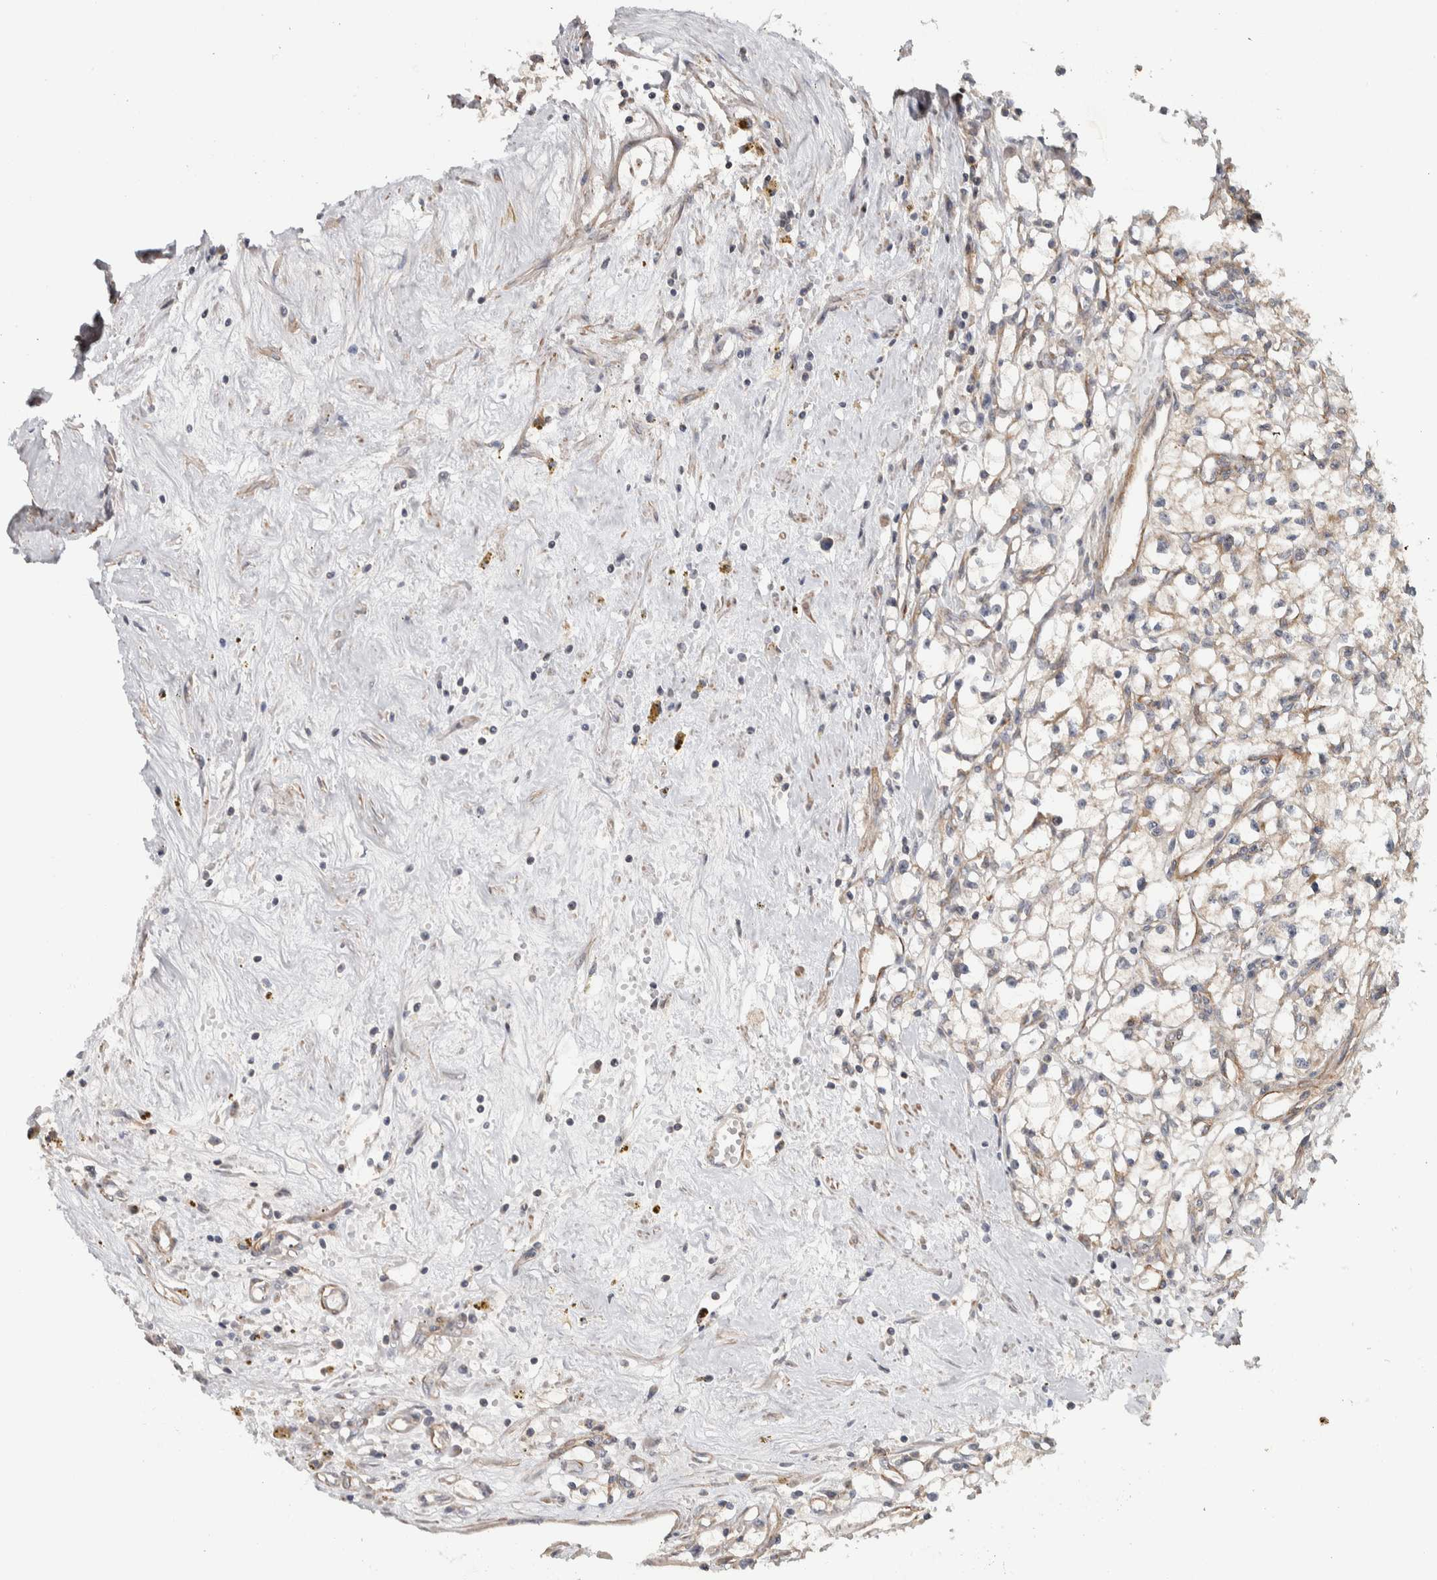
{"staining": {"intensity": "negative", "quantity": "none", "location": "none"}, "tissue": "renal cancer", "cell_type": "Tumor cells", "image_type": "cancer", "snomed": [{"axis": "morphology", "description": "Adenocarcinoma, NOS"}, {"axis": "topography", "description": "Kidney"}], "caption": "Tumor cells show no significant protein staining in renal cancer (adenocarcinoma). (Immunohistochemistry, brightfield microscopy, high magnification).", "gene": "CHMP4C", "patient": {"sex": "male", "age": 56}}